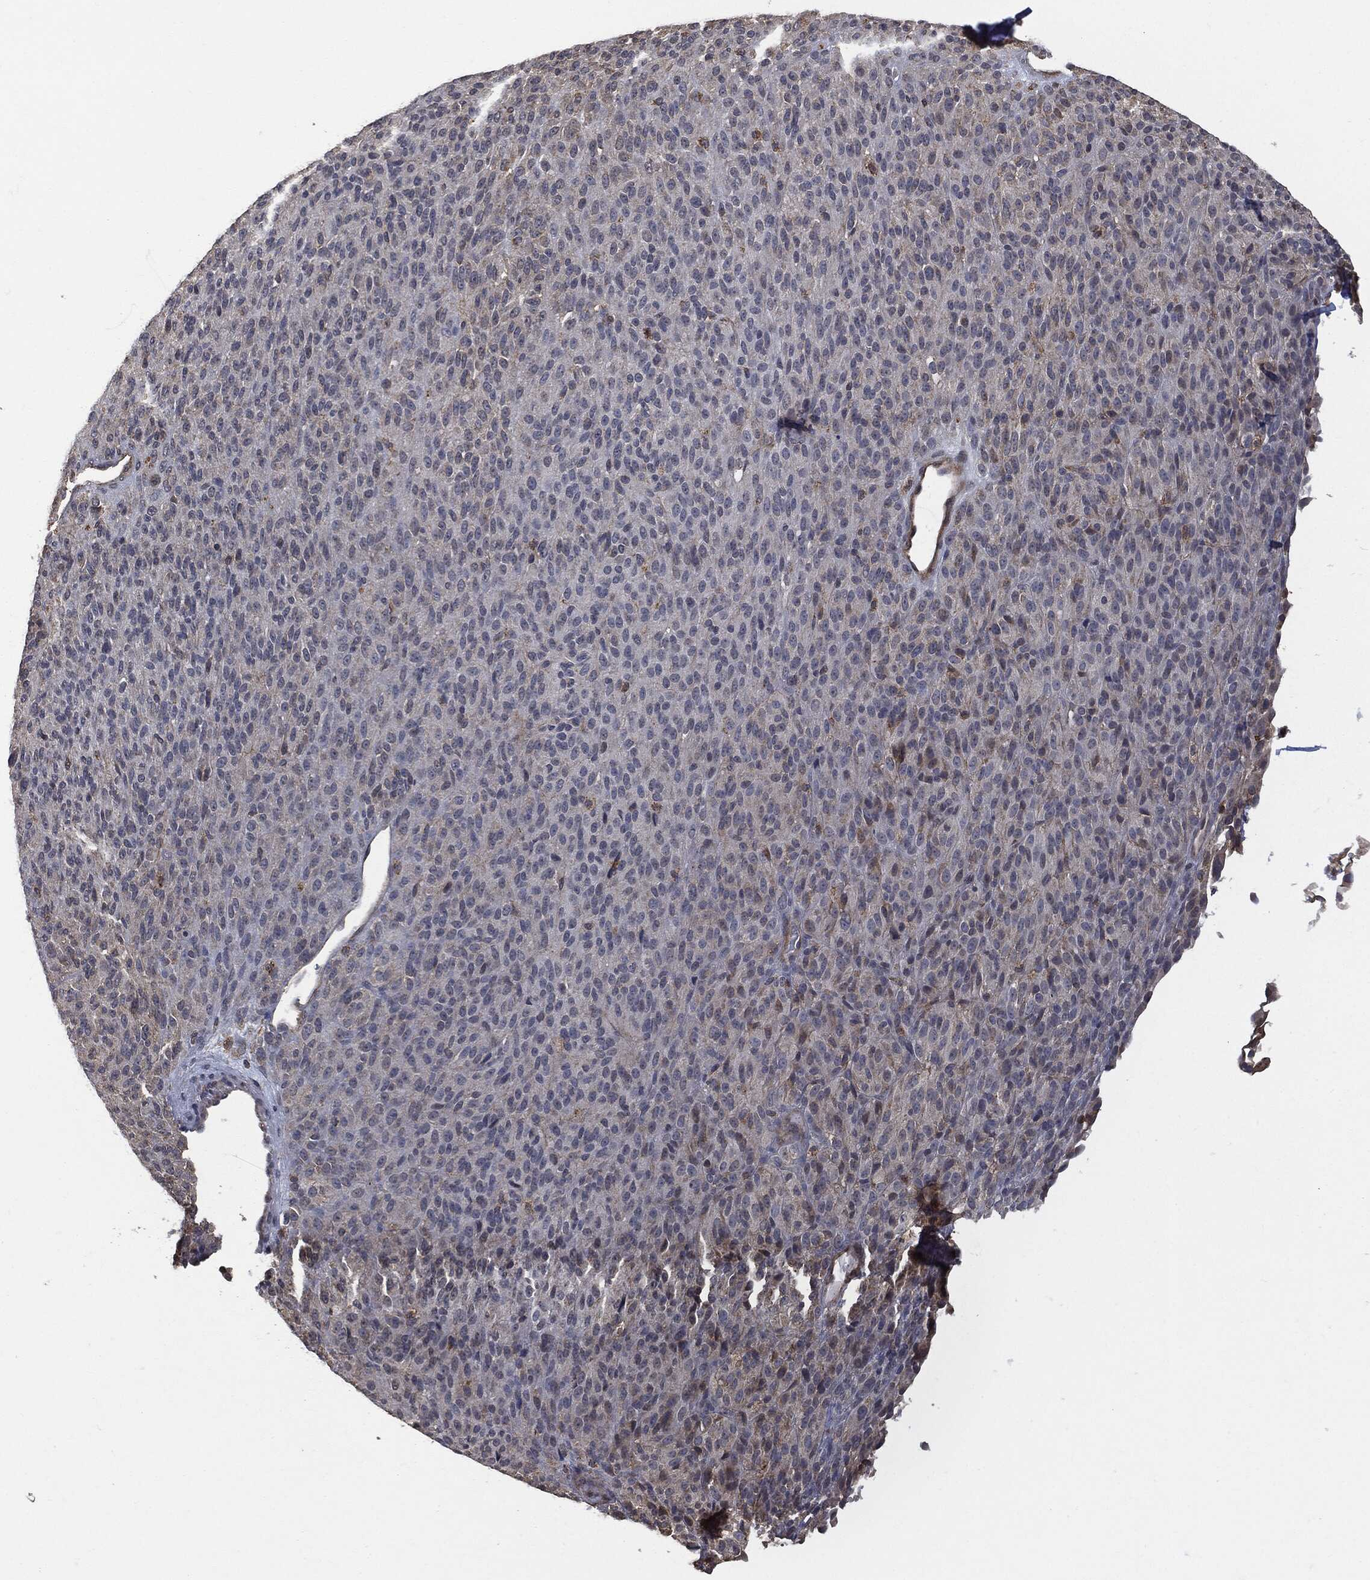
{"staining": {"intensity": "weak", "quantity": "<25%", "location": "cytoplasmic/membranous"}, "tissue": "melanoma", "cell_type": "Tumor cells", "image_type": "cancer", "snomed": [{"axis": "morphology", "description": "Malignant melanoma, Metastatic site"}, {"axis": "topography", "description": "Brain"}], "caption": "A histopathology image of human malignant melanoma (metastatic site) is negative for staining in tumor cells.", "gene": "PSMB10", "patient": {"sex": "female", "age": 56}}